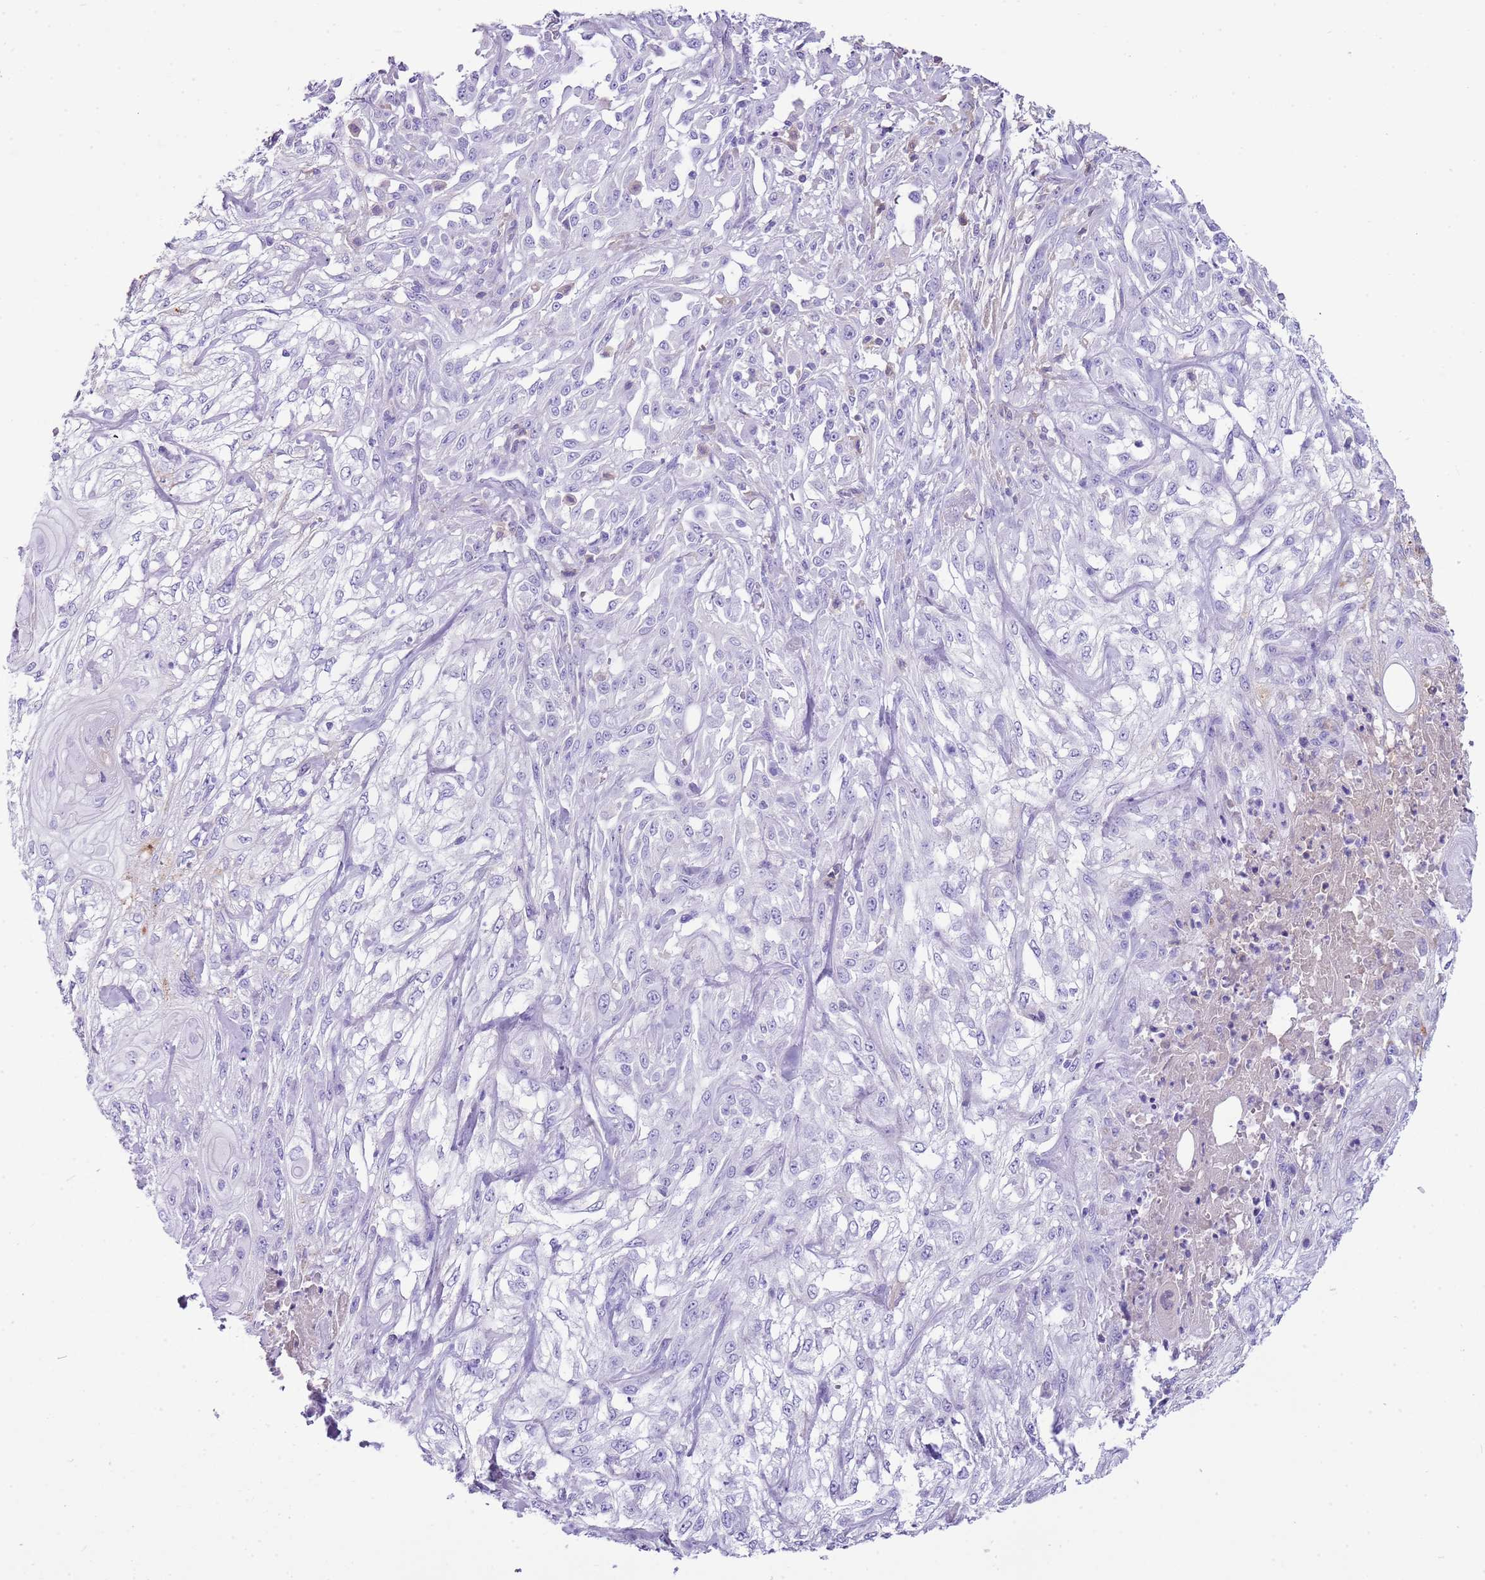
{"staining": {"intensity": "negative", "quantity": "none", "location": "none"}, "tissue": "skin cancer", "cell_type": "Tumor cells", "image_type": "cancer", "snomed": [{"axis": "morphology", "description": "Squamous cell carcinoma, NOS"}, {"axis": "morphology", "description": "Squamous cell carcinoma, metastatic, NOS"}, {"axis": "topography", "description": "Skin"}, {"axis": "topography", "description": "Lymph node"}], "caption": "Tumor cells show no significant protein staining in skin metastatic squamous cell carcinoma.", "gene": "IGKV3D-11", "patient": {"sex": "male", "age": 75}}